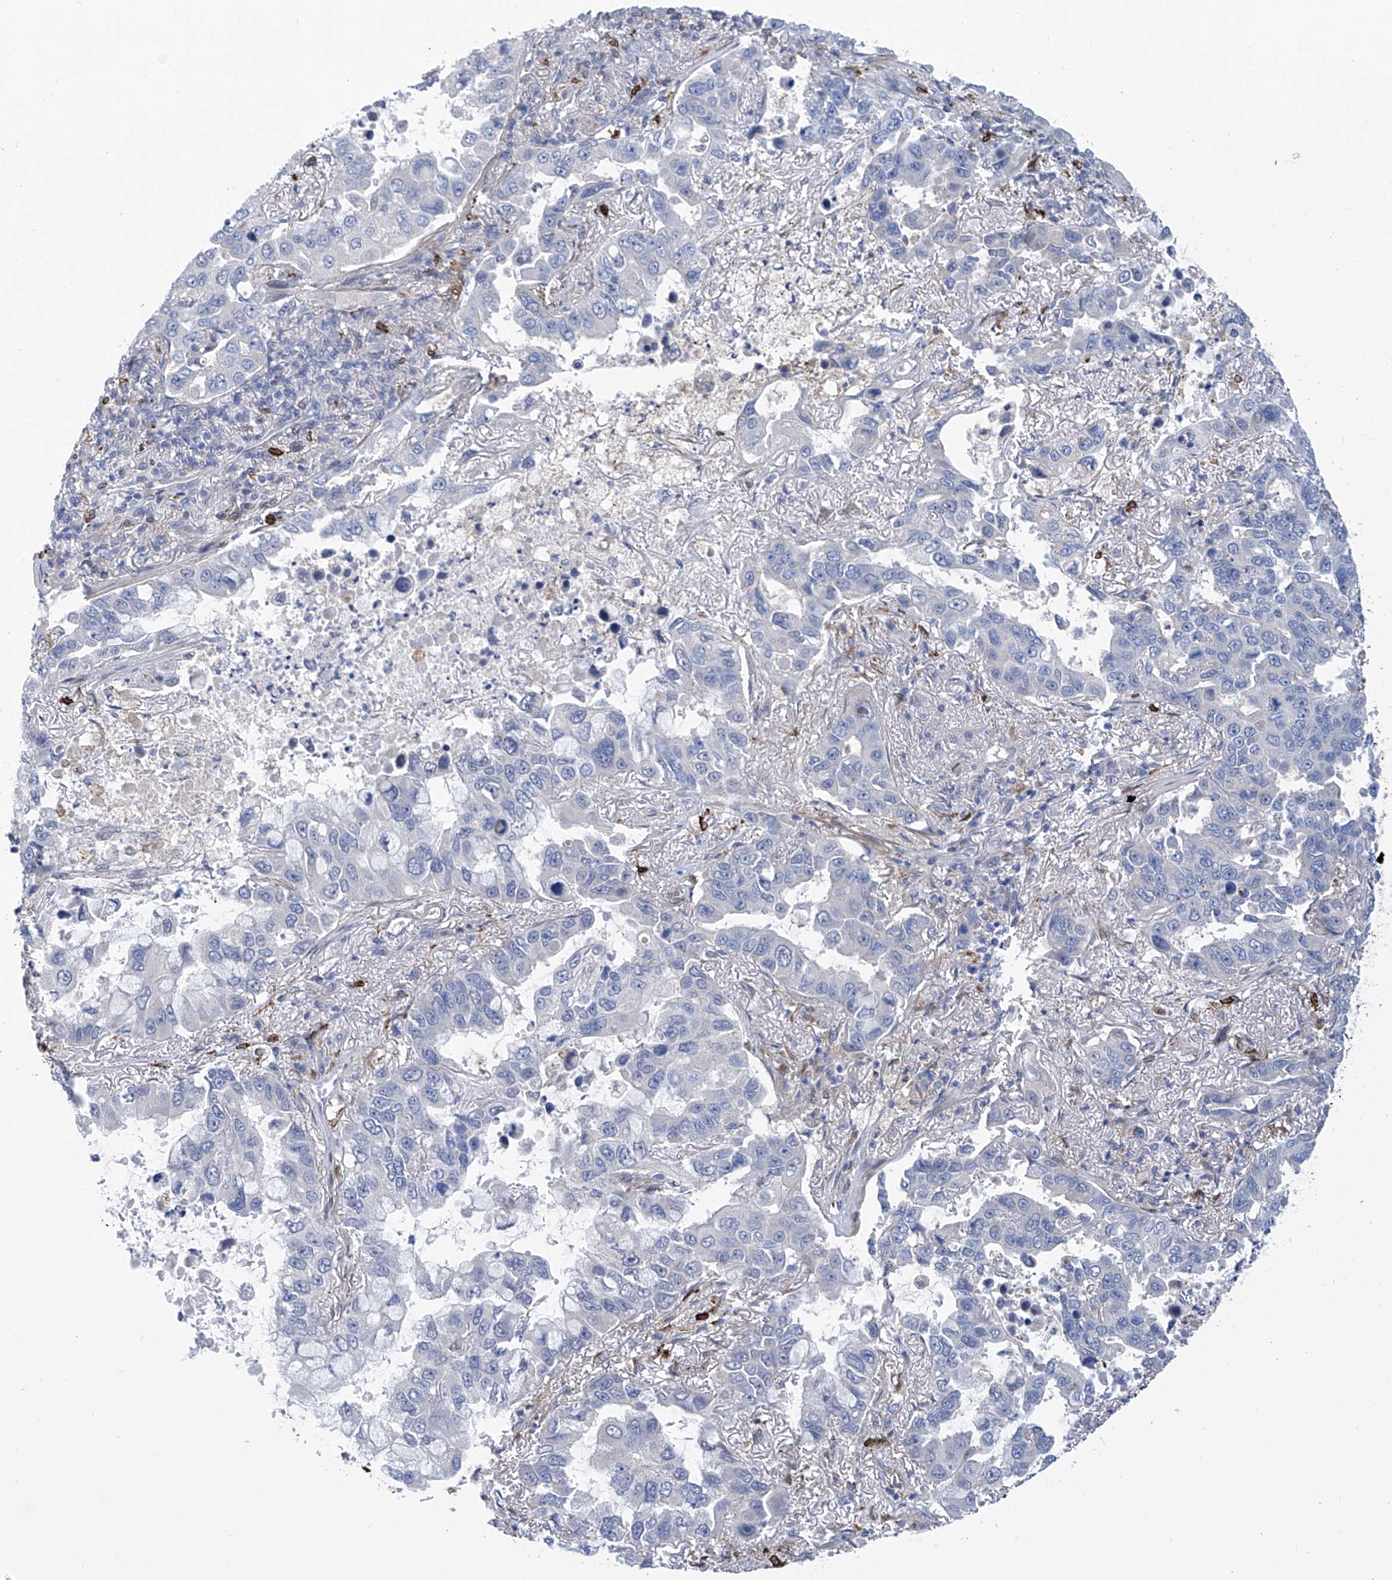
{"staining": {"intensity": "negative", "quantity": "none", "location": "none"}, "tissue": "lung cancer", "cell_type": "Tumor cells", "image_type": "cancer", "snomed": [{"axis": "morphology", "description": "Adenocarcinoma, NOS"}, {"axis": "topography", "description": "Lung"}], "caption": "High magnification brightfield microscopy of lung adenocarcinoma stained with DAB (brown) and counterstained with hematoxylin (blue): tumor cells show no significant staining.", "gene": "TNN", "patient": {"sex": "male", "age": 64}}